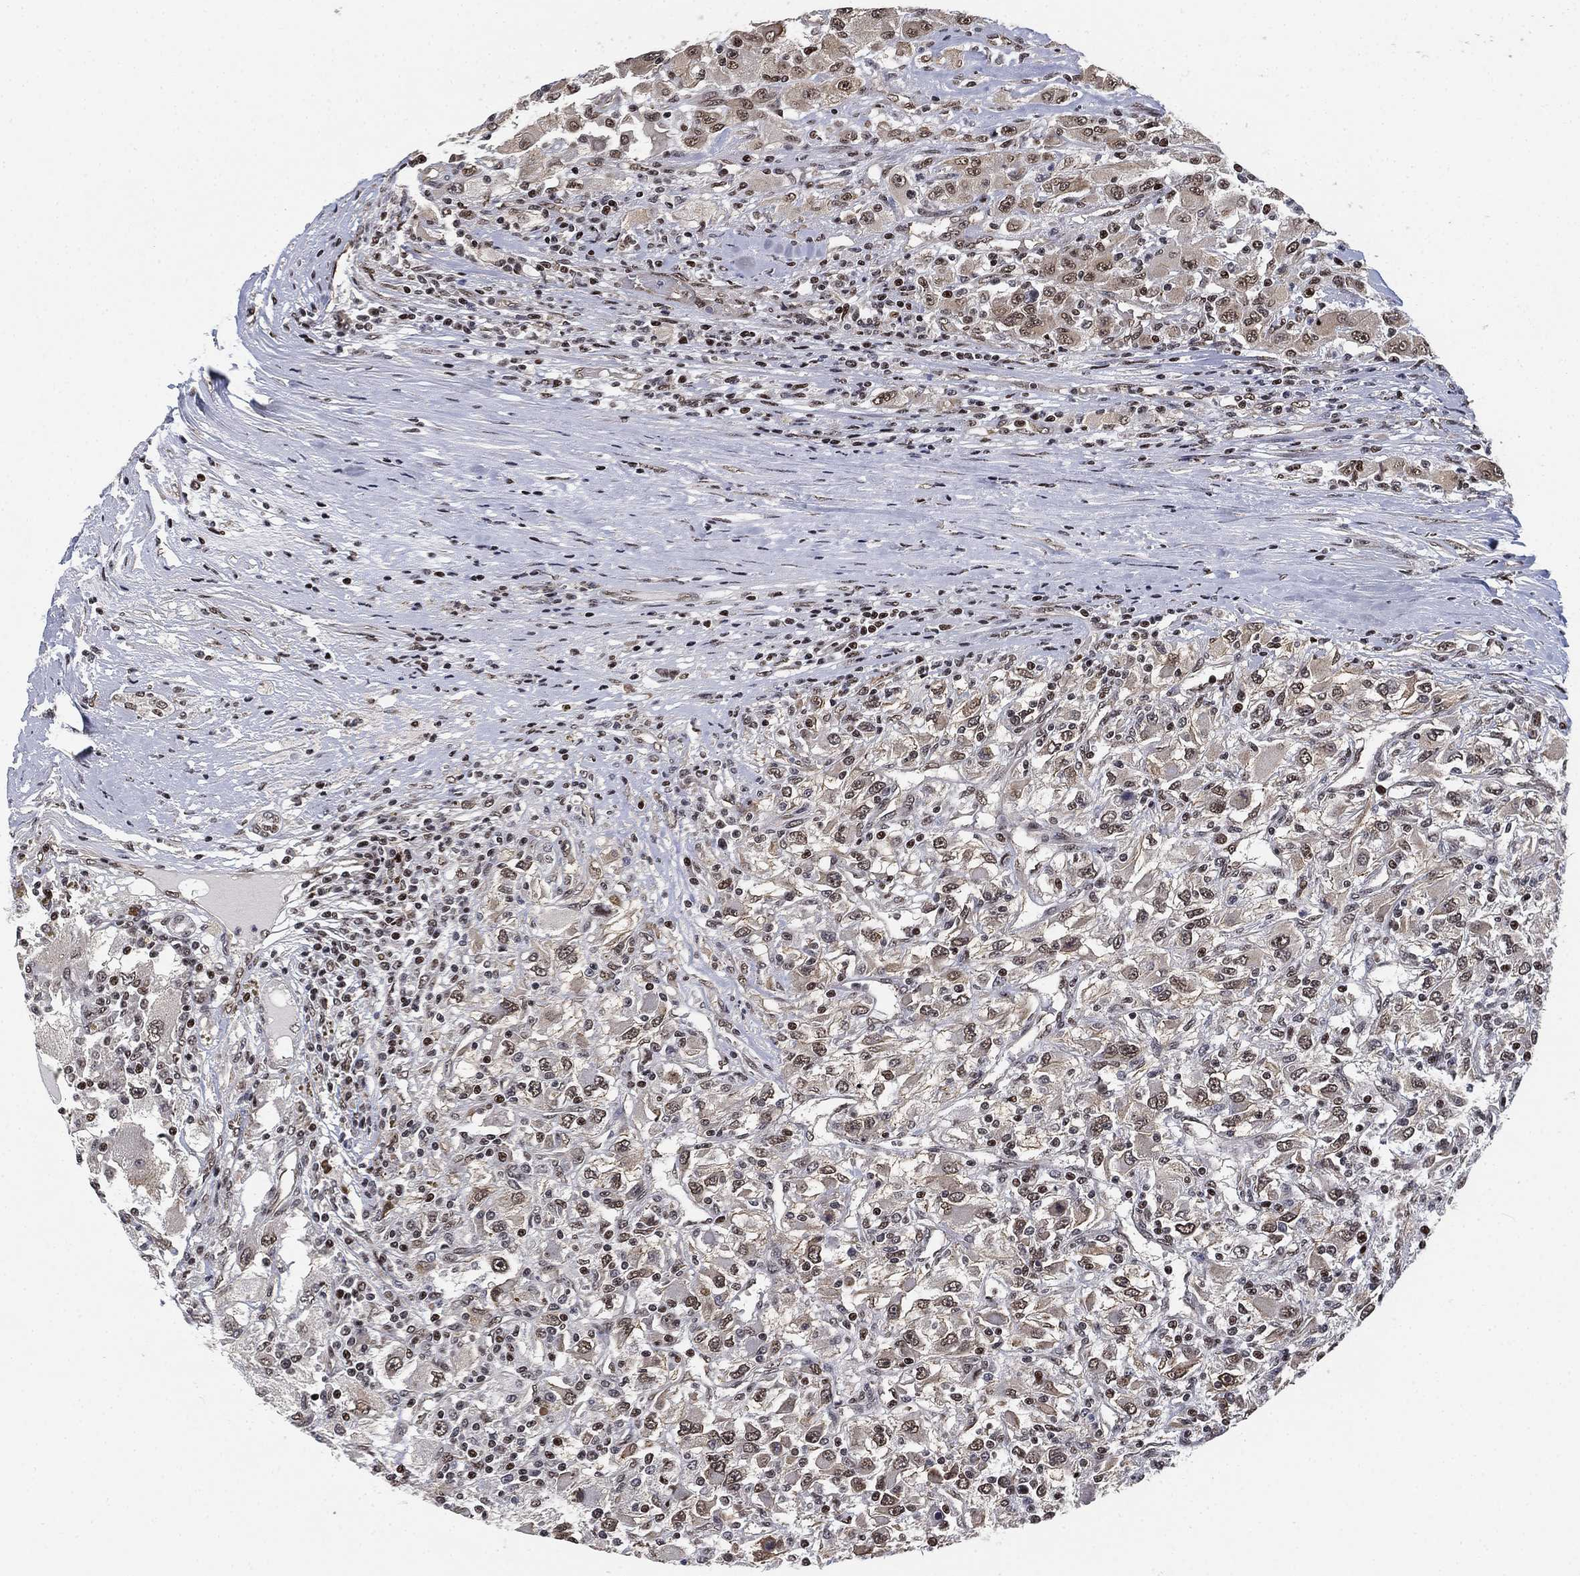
{"staining": {"intensity": "moderate", "quantity": "<25%", "location": "nuclear"}, "tissue": "renal cancer", "cell_type": "Tumor cells", "image_type": "cancer", "snomed": [{"axis": "morphology", "description": "Adenocarcinoma, NOS"}, {"axis": "topography", "description": "Kidney"}], "caption": "Adenocarcinoma (renal) stained with a brown dye reveals moderate nuclear positive expression in about <25% of tumor cells.", "gene": "ZSCAN30", "patient": {"sex": "female", "age": 67}}